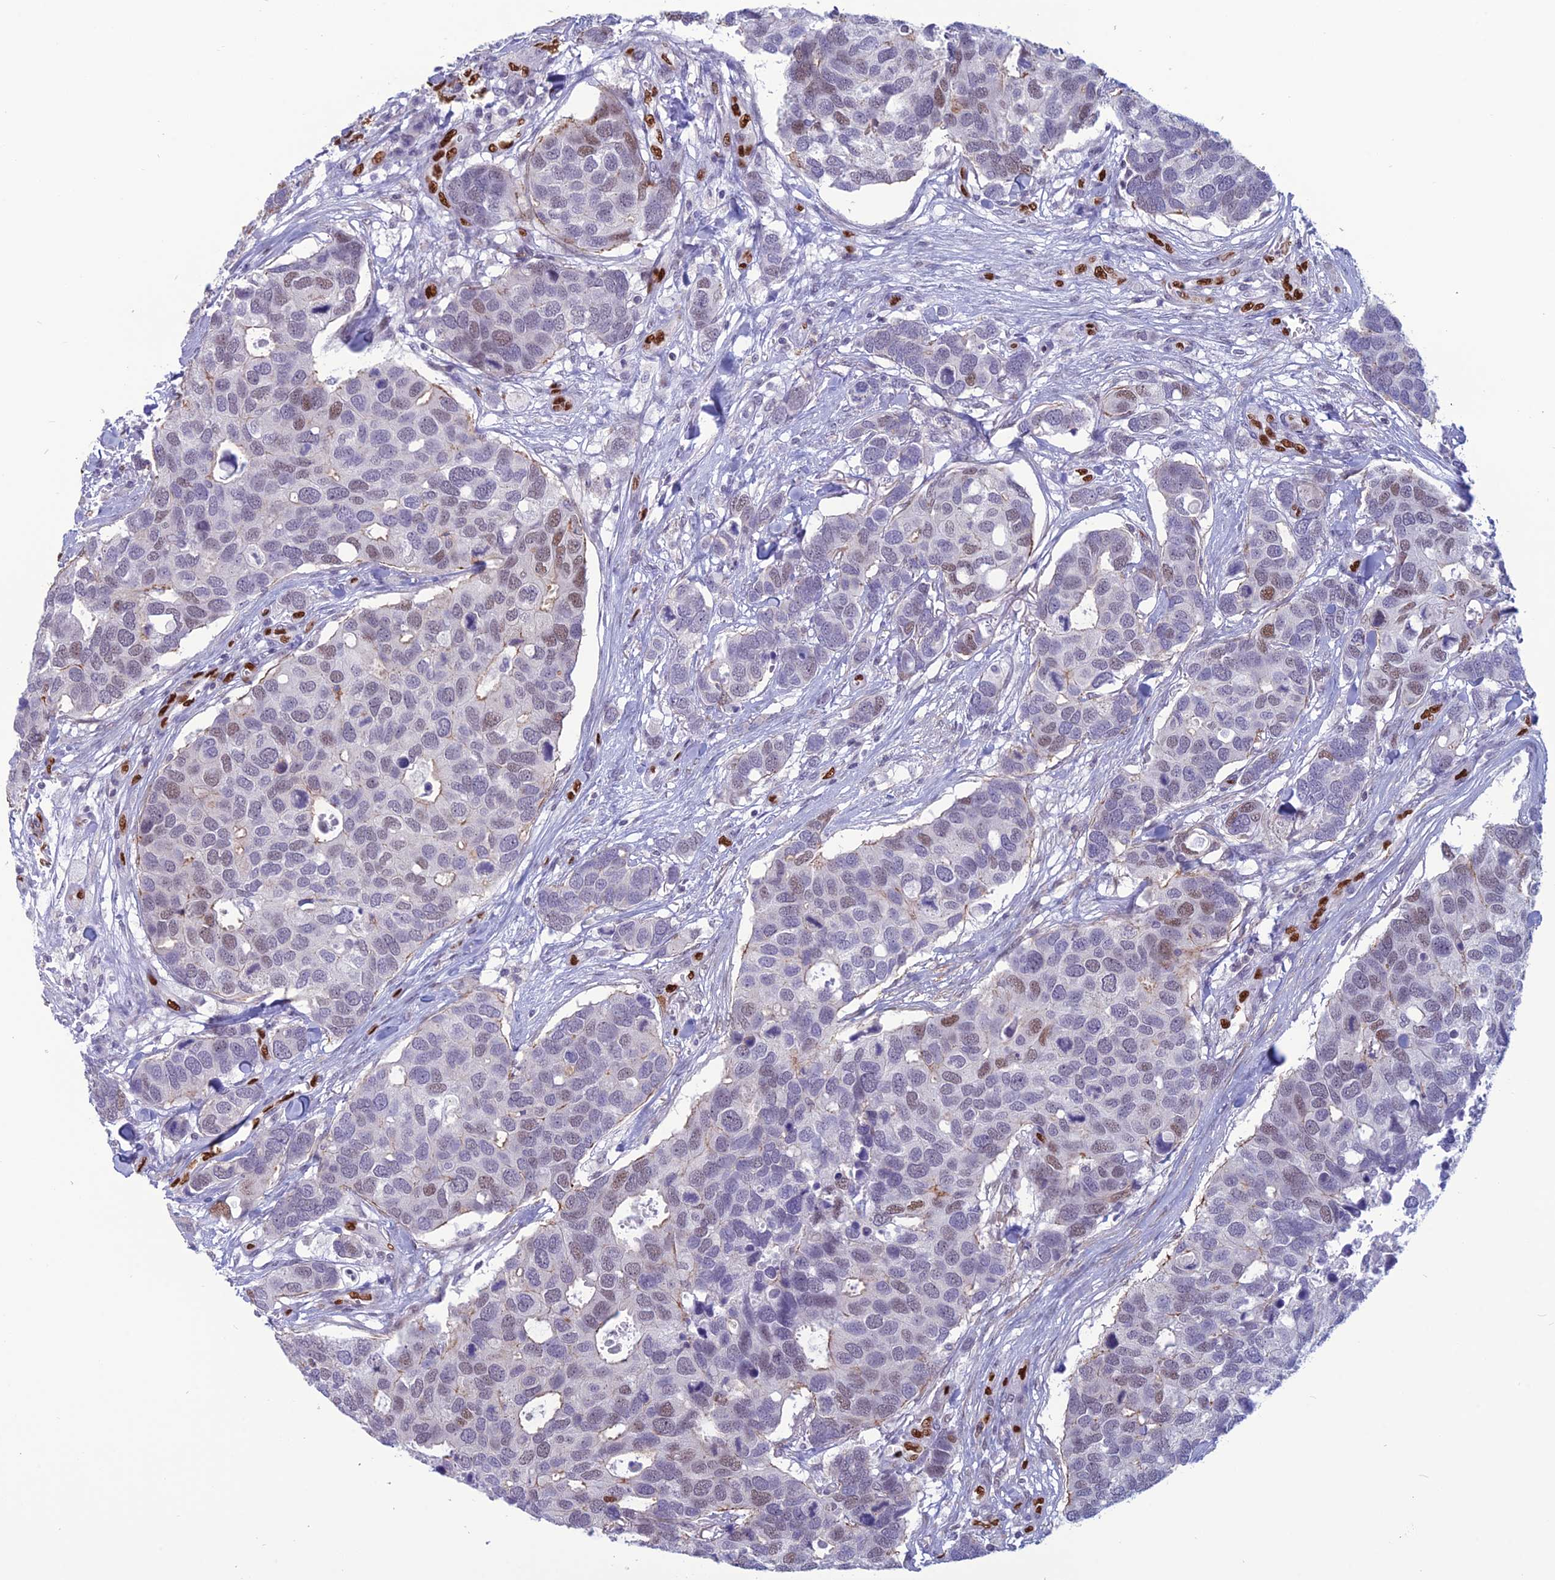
{"staining": {"intensity": "moderate", "quantity": "<25%", "location": "nuclear"}, "tissue": "breast cancer", "cell_type": "Tumor cells", "image_type": "cancer", "snomed": [{"axis": "morphology", "description": "Duct carcinoma"}, {"axis": "topography", "description": "Breast"}], "caption": "Immunohistochemical staining of breast cancer (invasive ductal carcinoma) reveals low levels of moderate nuclear positivity in approximately <25% of tumor cells.", "gene": "NOL4L", "patient": {"sex": "female", "age": 83}}